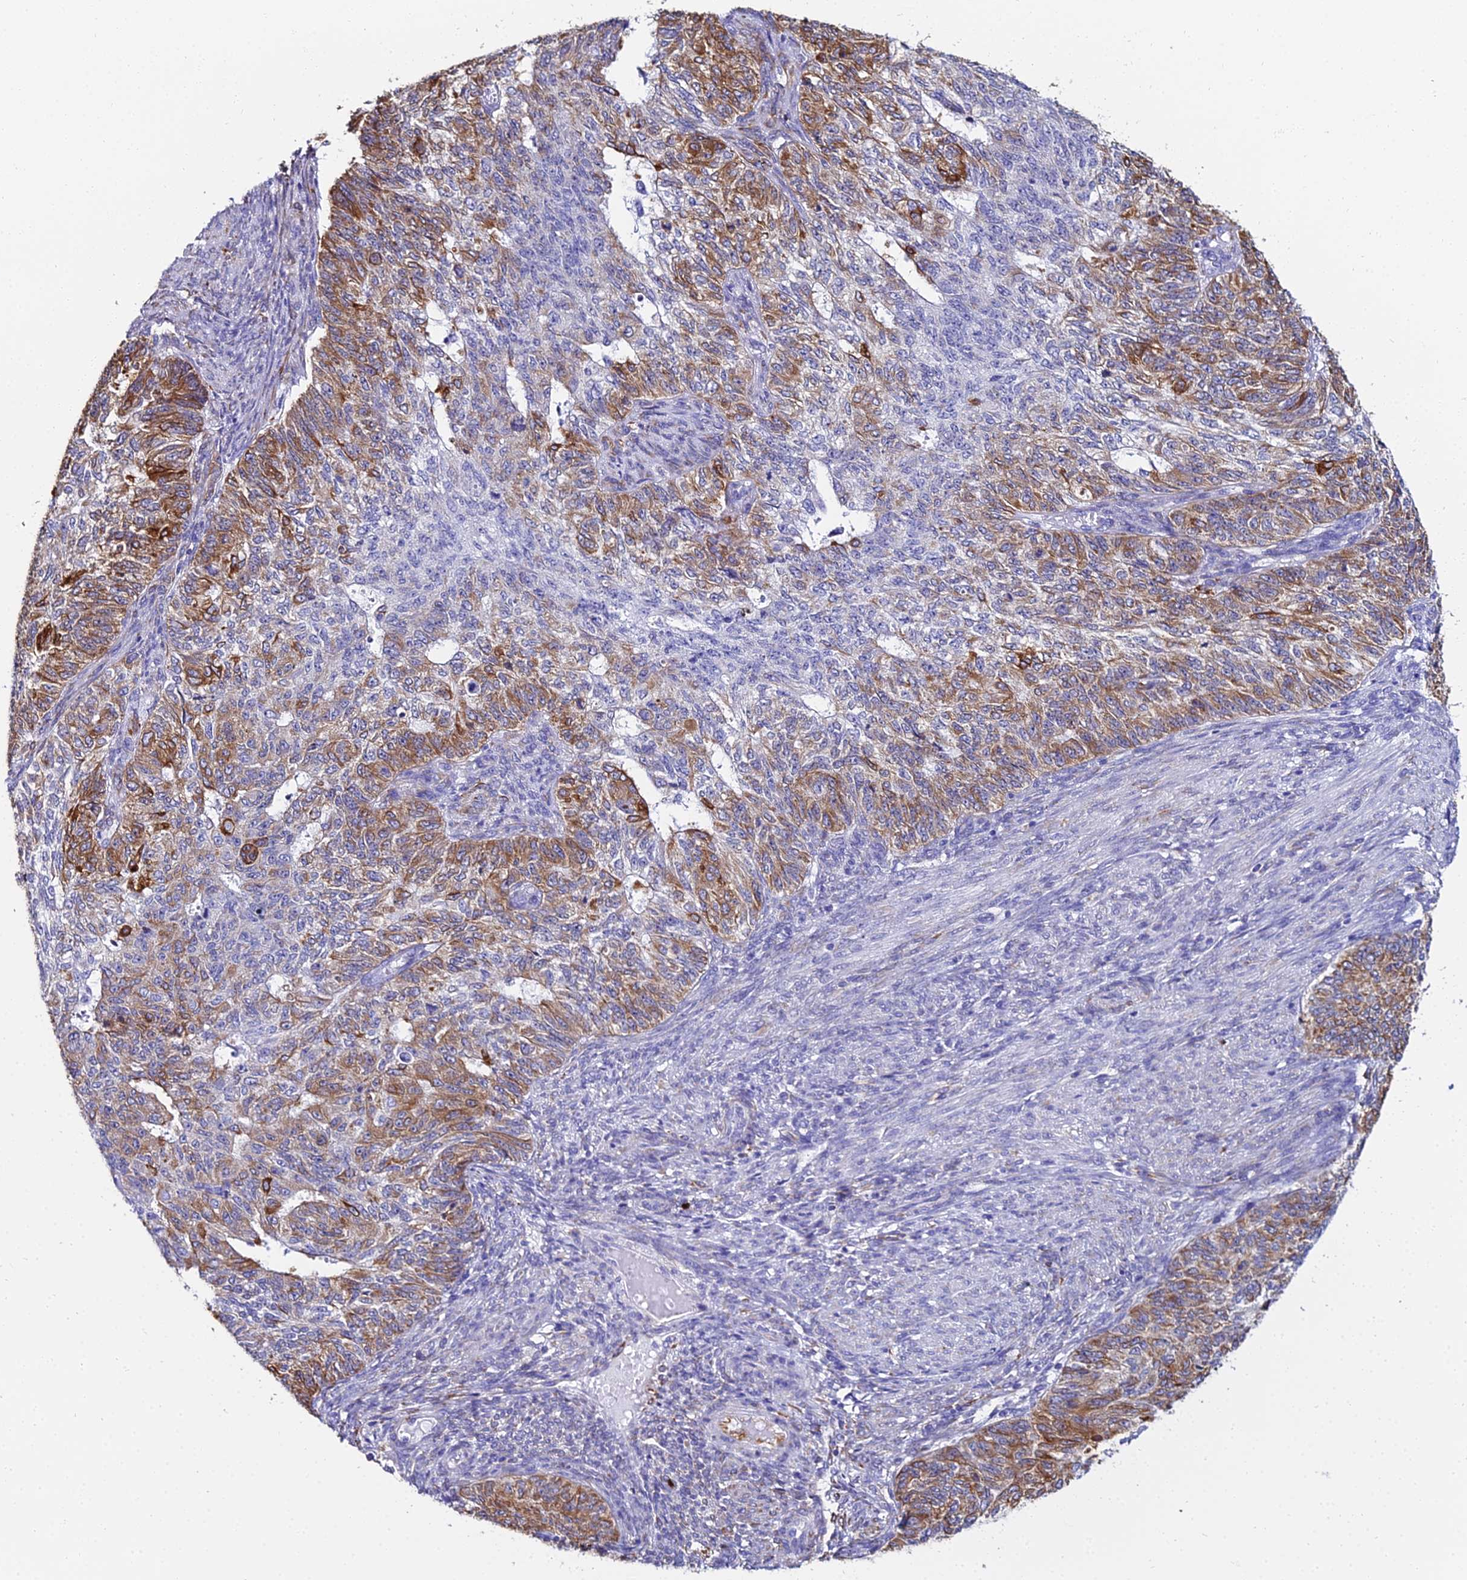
{"staining": {"intensity": "strong", "quantity": "25%-75%", "location": "cytoplasmic/membranous"}, "tissue": "endometrial cancer", "cell_type": "Tumor cells", "image_type": "cancer", "snomed": [{"axis": "morphology", "description": "Adenocarcinoma, NOS"}, {"axis": "topography", "description": "Endometrium"}], "caption": "This micrograph shows IHC staining of endometrial adenocarcinoma, with high strong cytoplasmic/membranous expression in approximately 25%-75% of tumor cells.", "gene": "TXNDC5", "patient": {"sex": "female", "age": 32}}